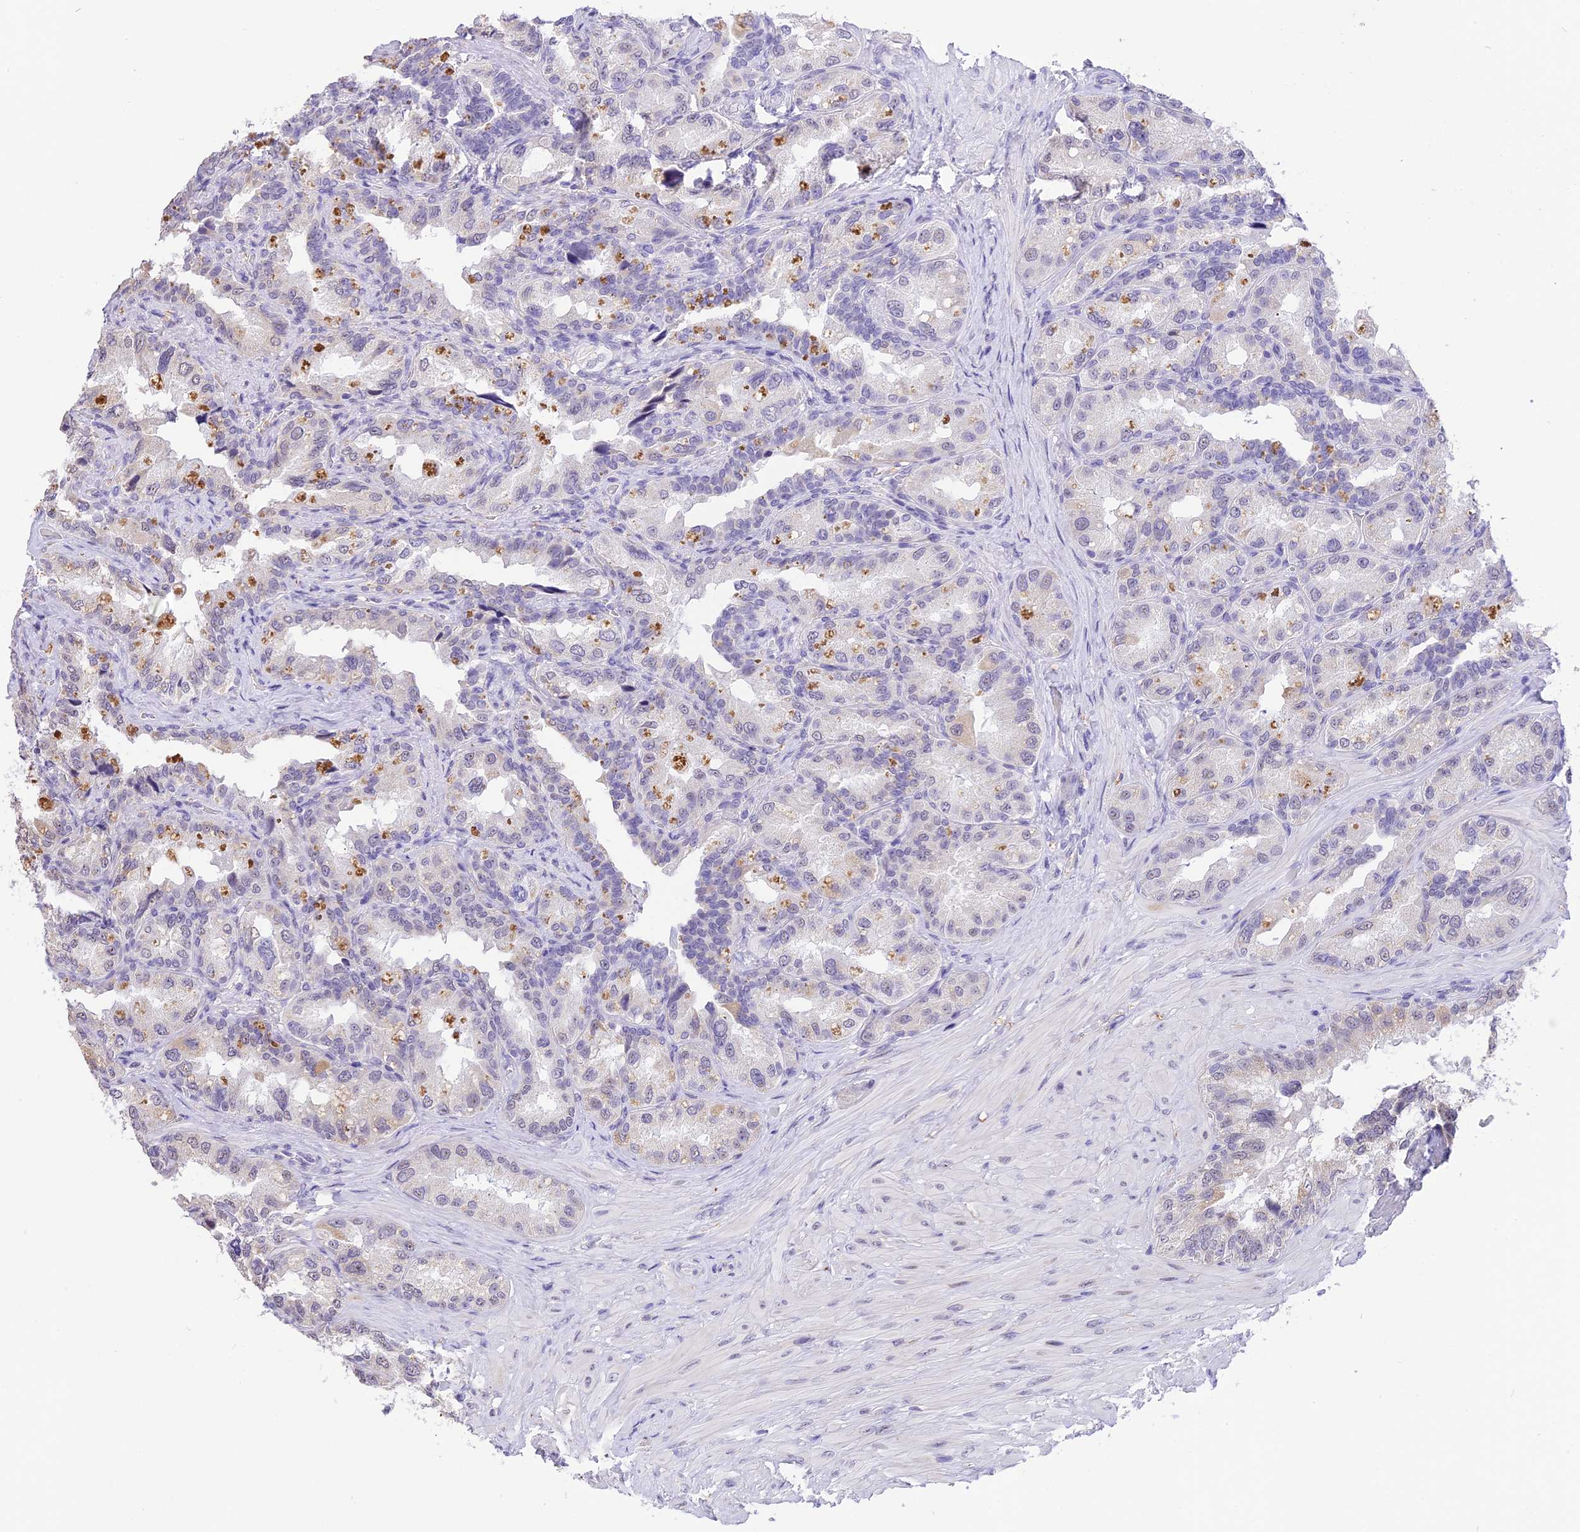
{"staining": {"intensity": "moderate", "quantity": "<25%", "location": "cytoplasmic/membranous"}, "tissue": "seminal vesicle", "cell_type": "Glandular cells", "image_type": "normal", "snomed": [{"axis": "morphology", "description": "Normal tissue, NOS"}, {"axis": "topography", "description": "Seminal veicle"}, {"axis": "topography", "description": "Peripheral nerve tissue"}], "caption": "This micrograph exhibits immunohistochemistry (IHC) staining of unremarkable seminal vesicle, with low moderate cytoplasmic/membranous positivity in approximately <25% of glandular cells.", "gene": "AHSP", "patient": {"sex": "male", "age": 67}}